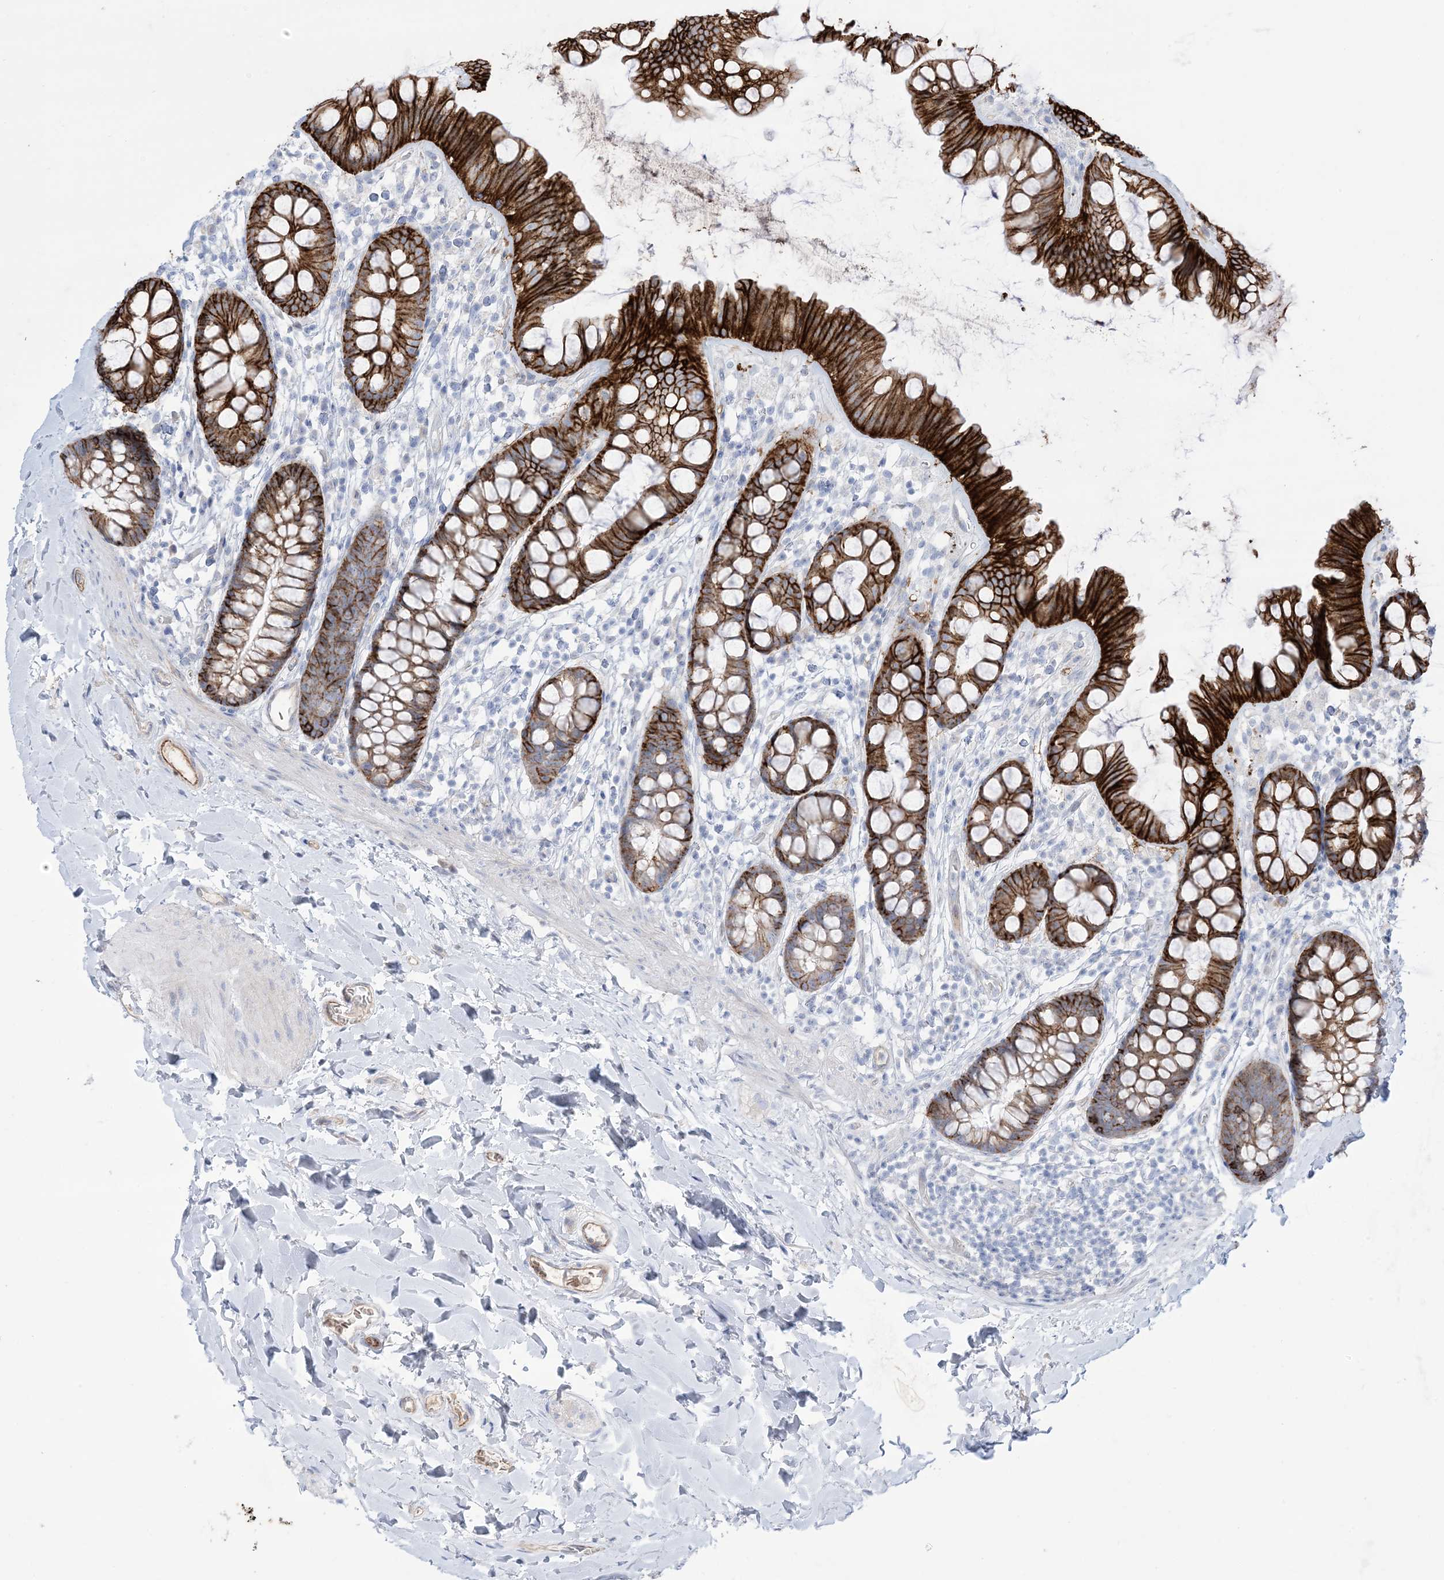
{"staining": {"intensity": "moderate", "quantity": ">75%", "location": "cytoplasmic/membranous"}, "tissue": "colon", "cell_type": "Endothelial cells", "image_type": "normal", "snomed": [{"axis": "morphology", "description": "Normal tissue, NOS"}, {"axis": "topography", "description": "Colon"}], "caption": "An immunohistochemistry photomicrograph of unremarkable tissue is shown. Protein staining in brown shows moderate cytoplasmic/membranous positivity in colon within endothelial cells. The staining was performed using DAB, with brown indicating positive protein expression. Nuclei are stained blue with hematoxylin.", "gene": "ATP11C", "patient": {"sex": "female", "age": 62}}